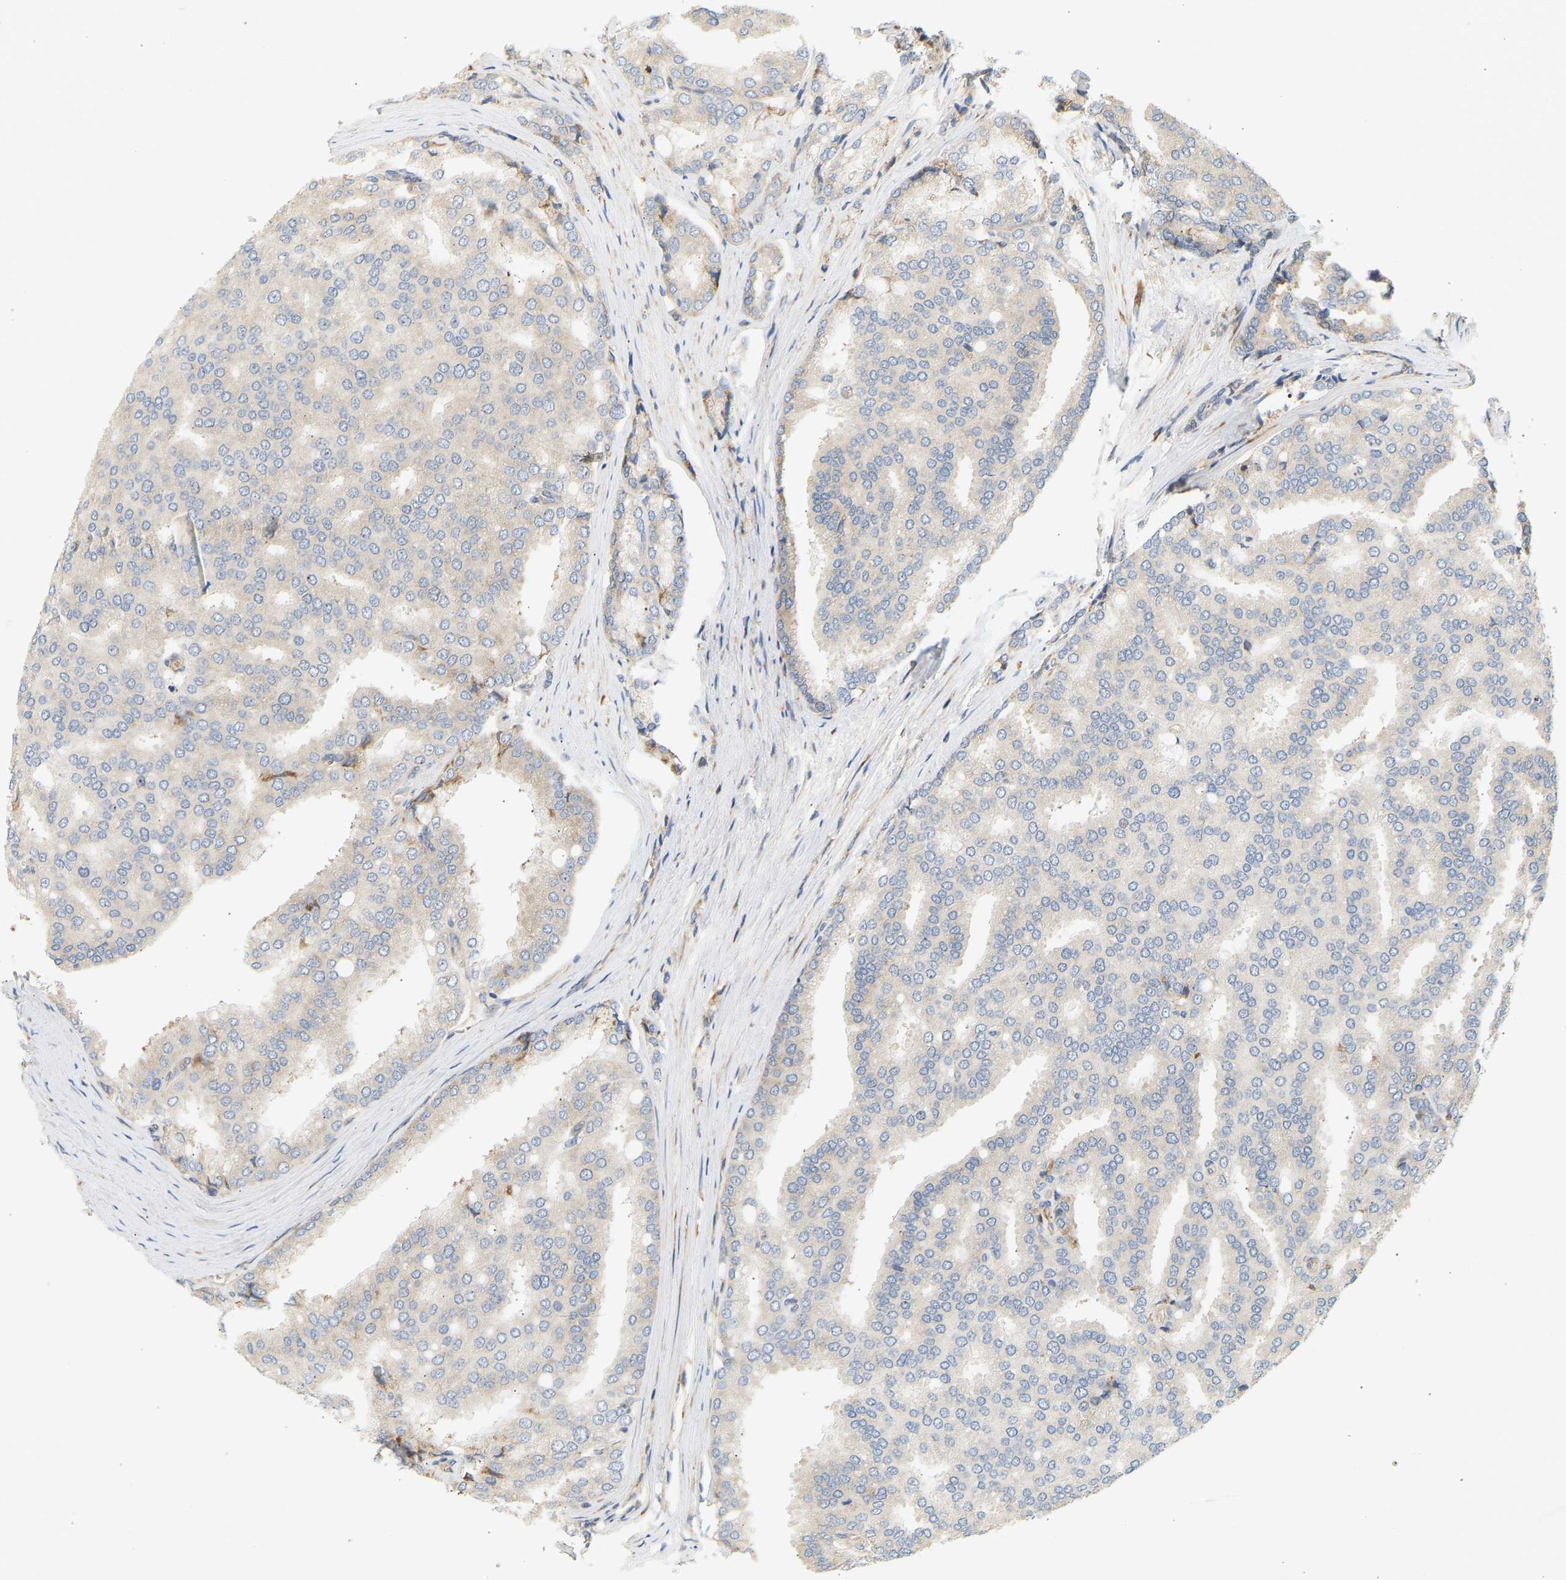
{"staining": {"intensity": "moderate", "quantity": "25%-75%", "location": "cytoplasmic/membranous"}, "tissue": "prostate cancer", "cell_type": "Tumor cells", "image_type": "cancer", "snomed": [{"axis": "morphology", "description": "Adenocarcinoma, High grade"}, {"axis": "topography", "description": "Prostate"}], "caption": "Approximately 25%-75% of tumor cells in human prostate cancer (adenocarcinoma (high-grade)) display moderate cytoplasmic/membranous protein expression as visualized by brown immunohistochemical staining.", "gene": "RPS14", "patient": {"sex": "male", "age": 50}}